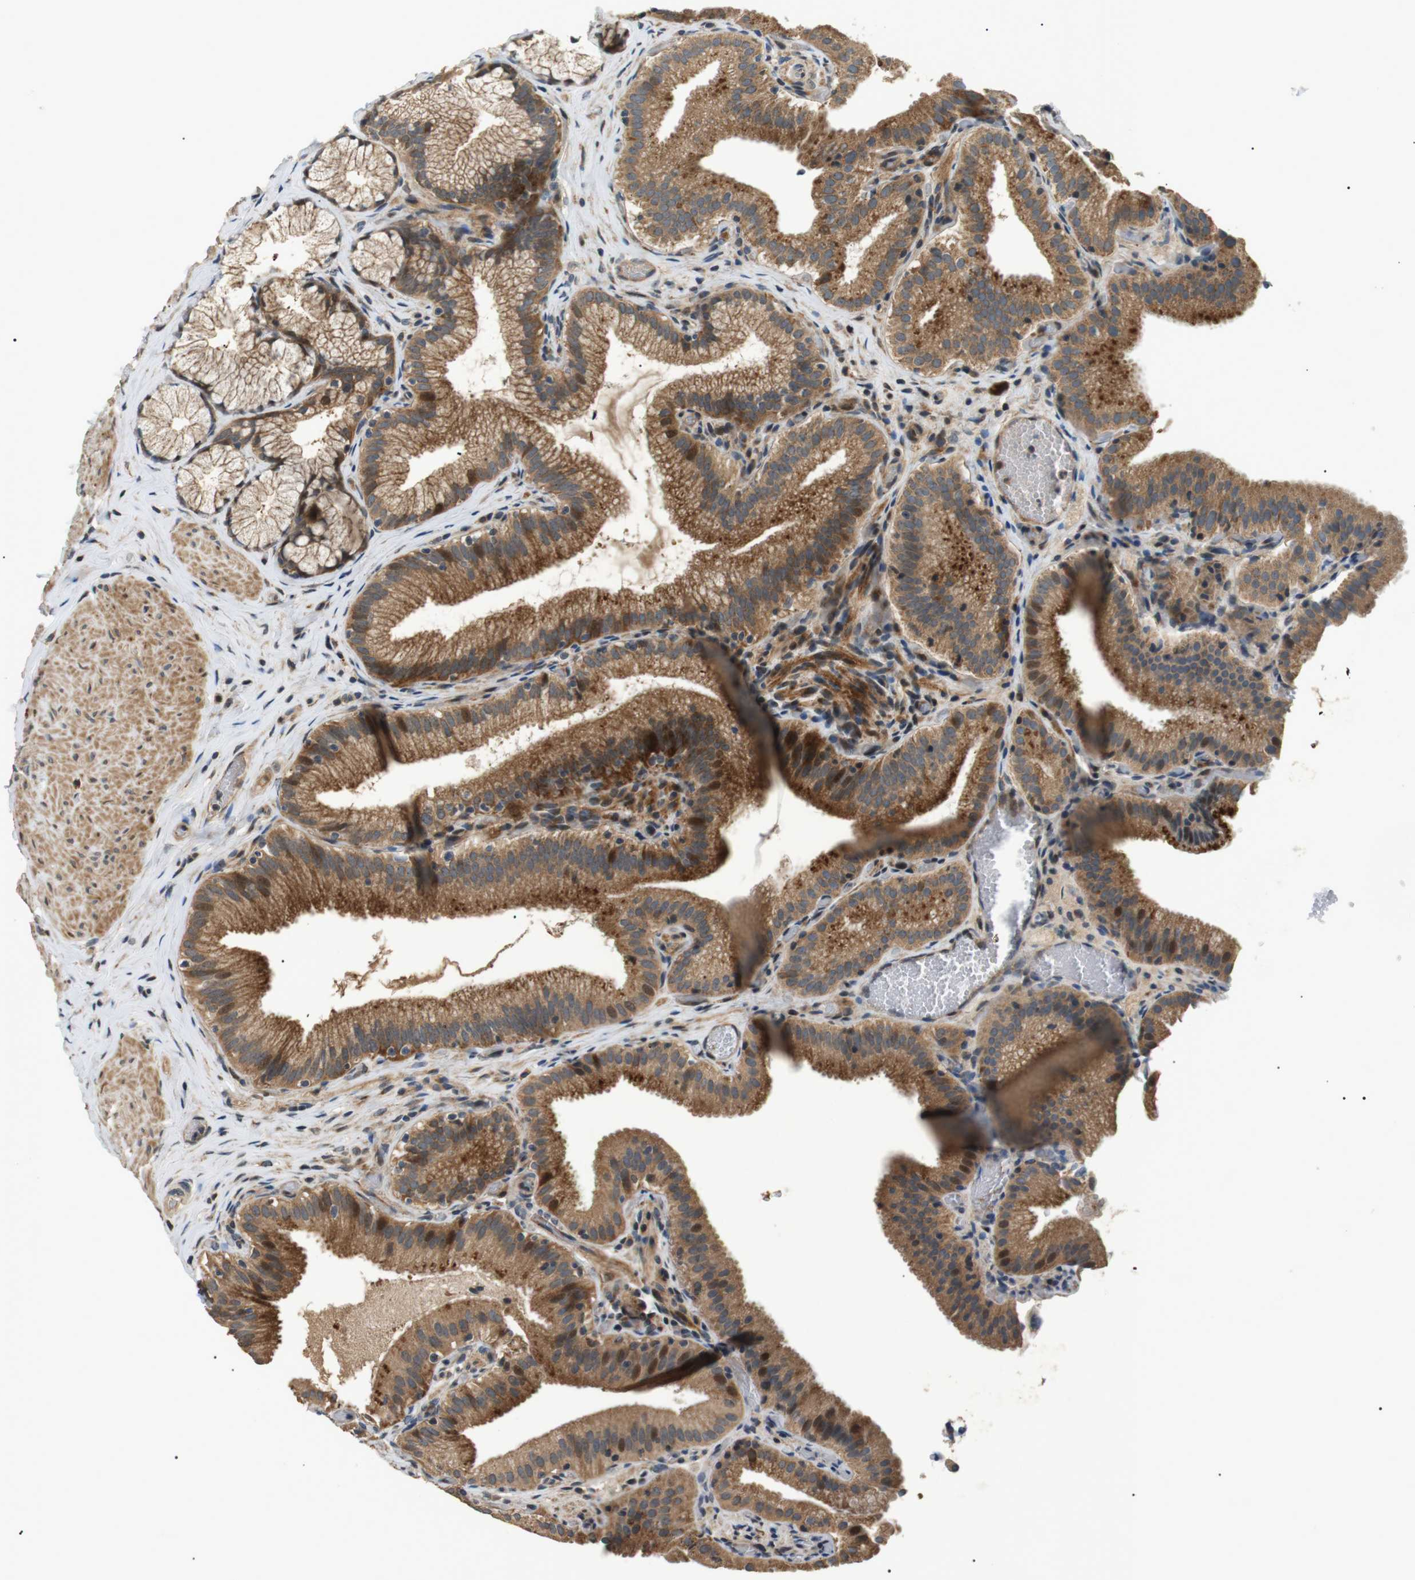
{"staining": {"intensity": "moderate", "quantity": ">75%", "location": "cytoplasmic/membranous"}, "tissue": "gallbladder", "cell_type": "Glandular cells", "image_type": "normal", "snomed": [{"axis": "morphology", "description": "Normal tissue, NOS"}, {"axis": "topography", "description": "Gallbladder"}], "caption": "Immunohistochemistry (IHC) of unremarkable human gallbladder demonstrates medium levels of moderate cytoplasmic/membranous staining in about >75% of glandular cells.", "gene": "HSPA13", "patient": {"sex": "male", "age": 54}}